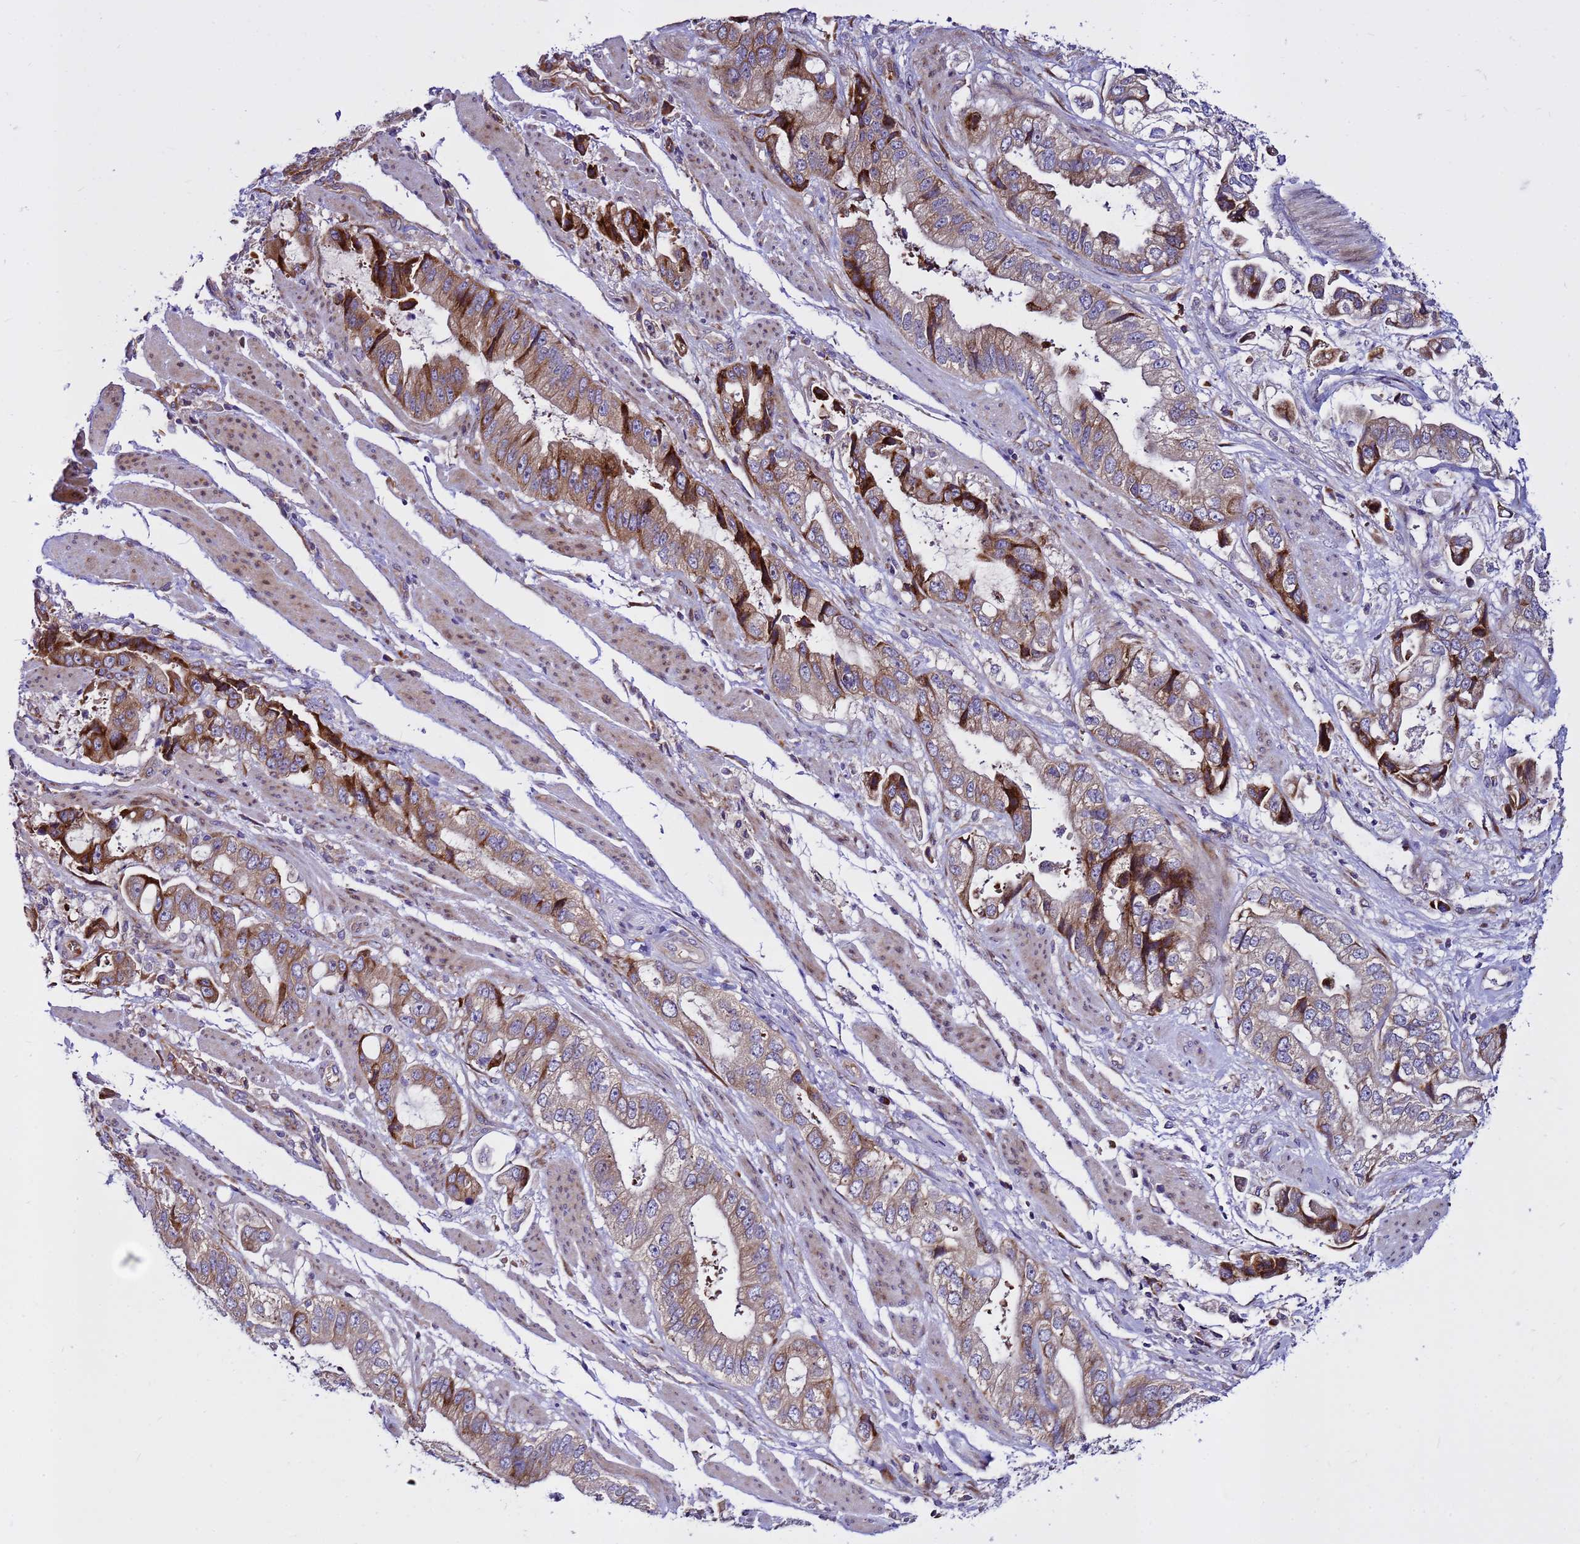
{"staining": {"intensity": "moderate", "quantity": "25%-75%", "location": "cytoplasmic/membranous"}, "tissue": "stomach cancer", "cell_type": "Tumor cells", "image_type": "cancer", "snomed": [{"axis": "morphology", "description": "Adenocarcinoma, NOS"}, {"axis": "topography", "description": "Stomach"}], "caption": "Tumor cells display medium levels of moderate cytoplasmic/membranous staining in about 25%-75% of cells in adenocarcinoma (stomach).", "gene": "ZNF669", "patient": {"sex": "male", "age": 62}}